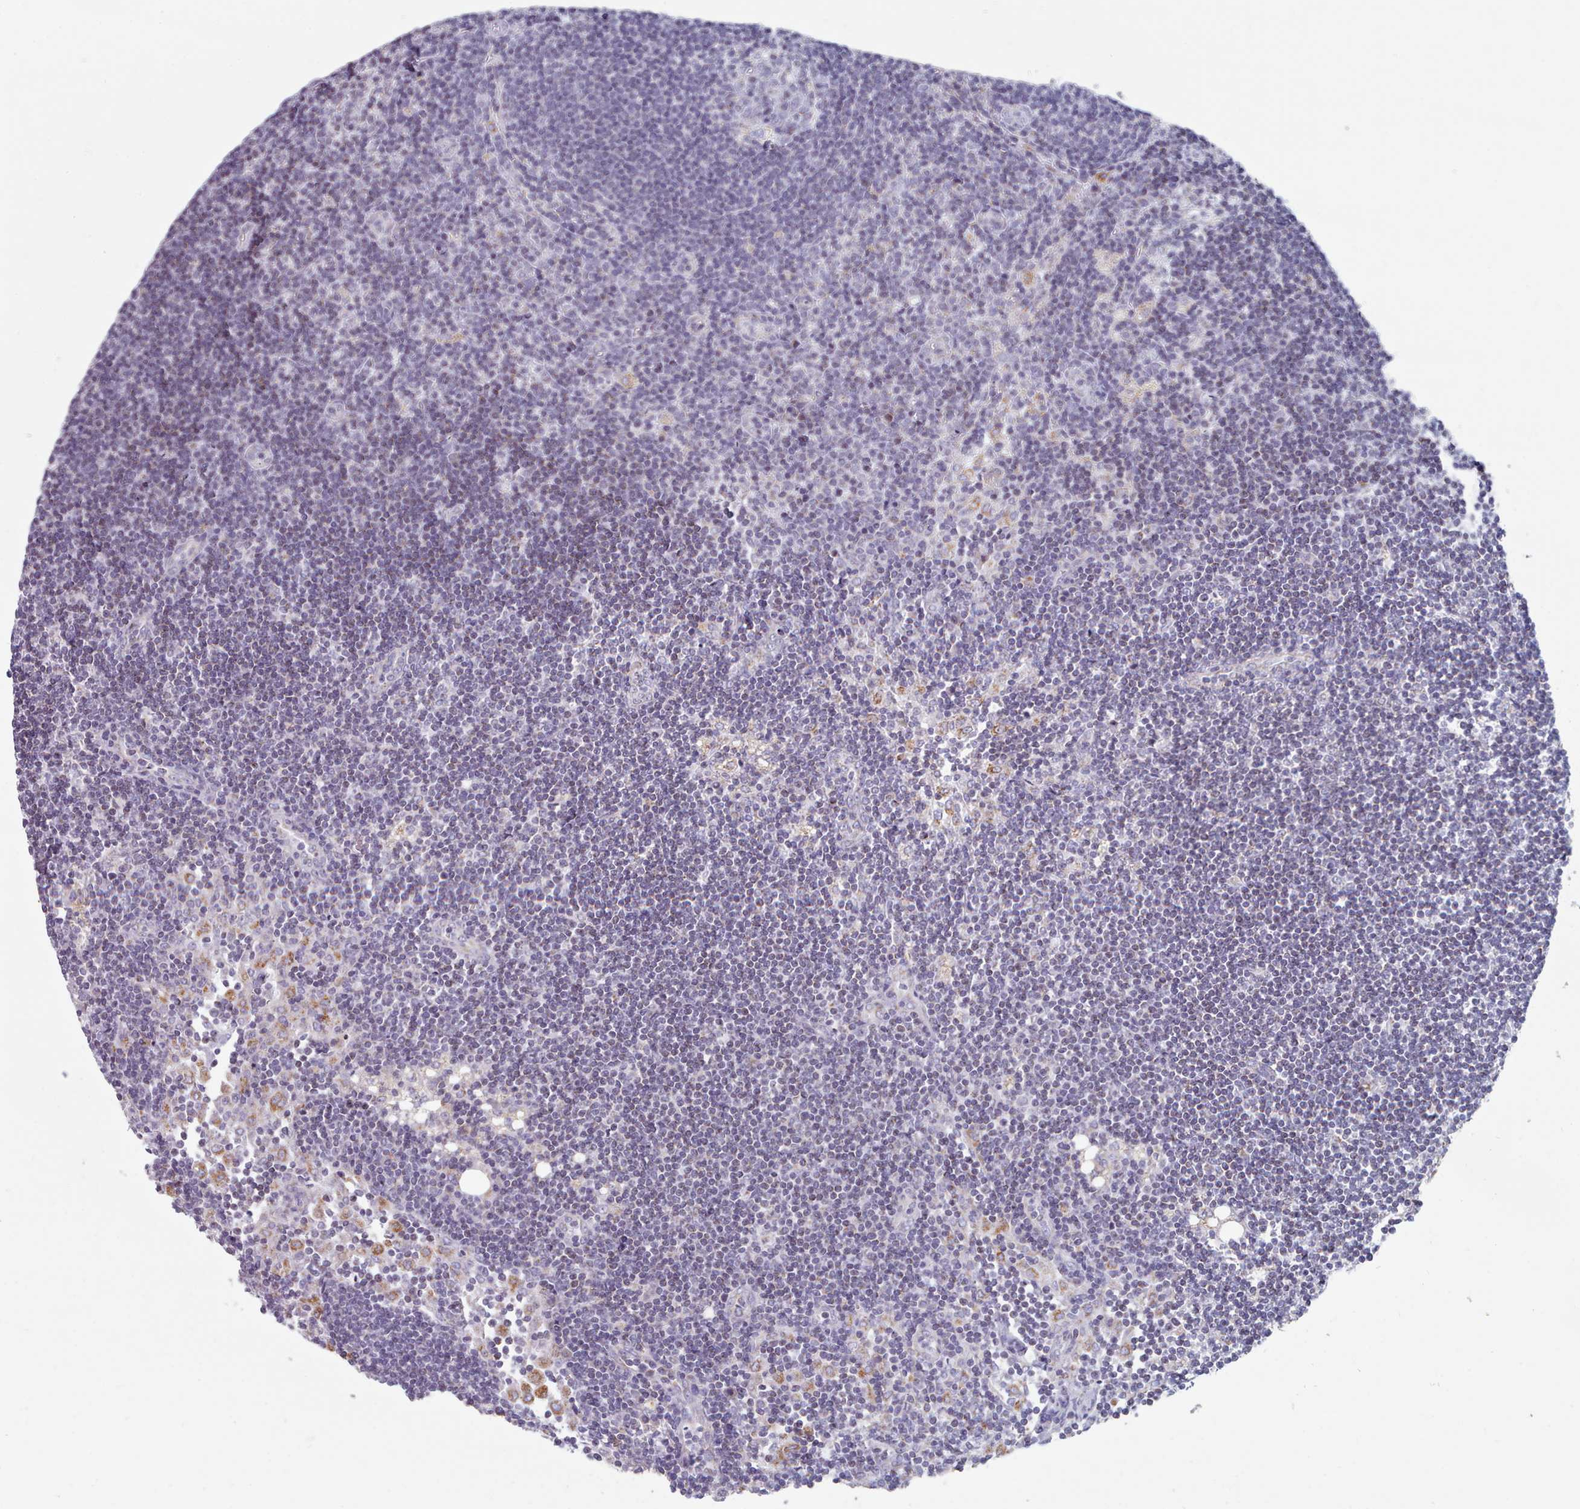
{"staining": {"intensity": "negative", "quantity": "none", "location": "none"}, "tissue": "lymph node", "cell_type": "Germinal center cells", "image_type": "normal", "snomed": [{"axis": "morphology", "description": "Normal tissue, NOS"}, {"axis": "topography", "description": "Lymph node"}], "caption": "IHC image of unremarkable lymph node: lymph node stained with DAB shows no significant protein staining in germinal center cells.", "gene": "FAM170B", "patient": {"sex": "male", "age": 24}}